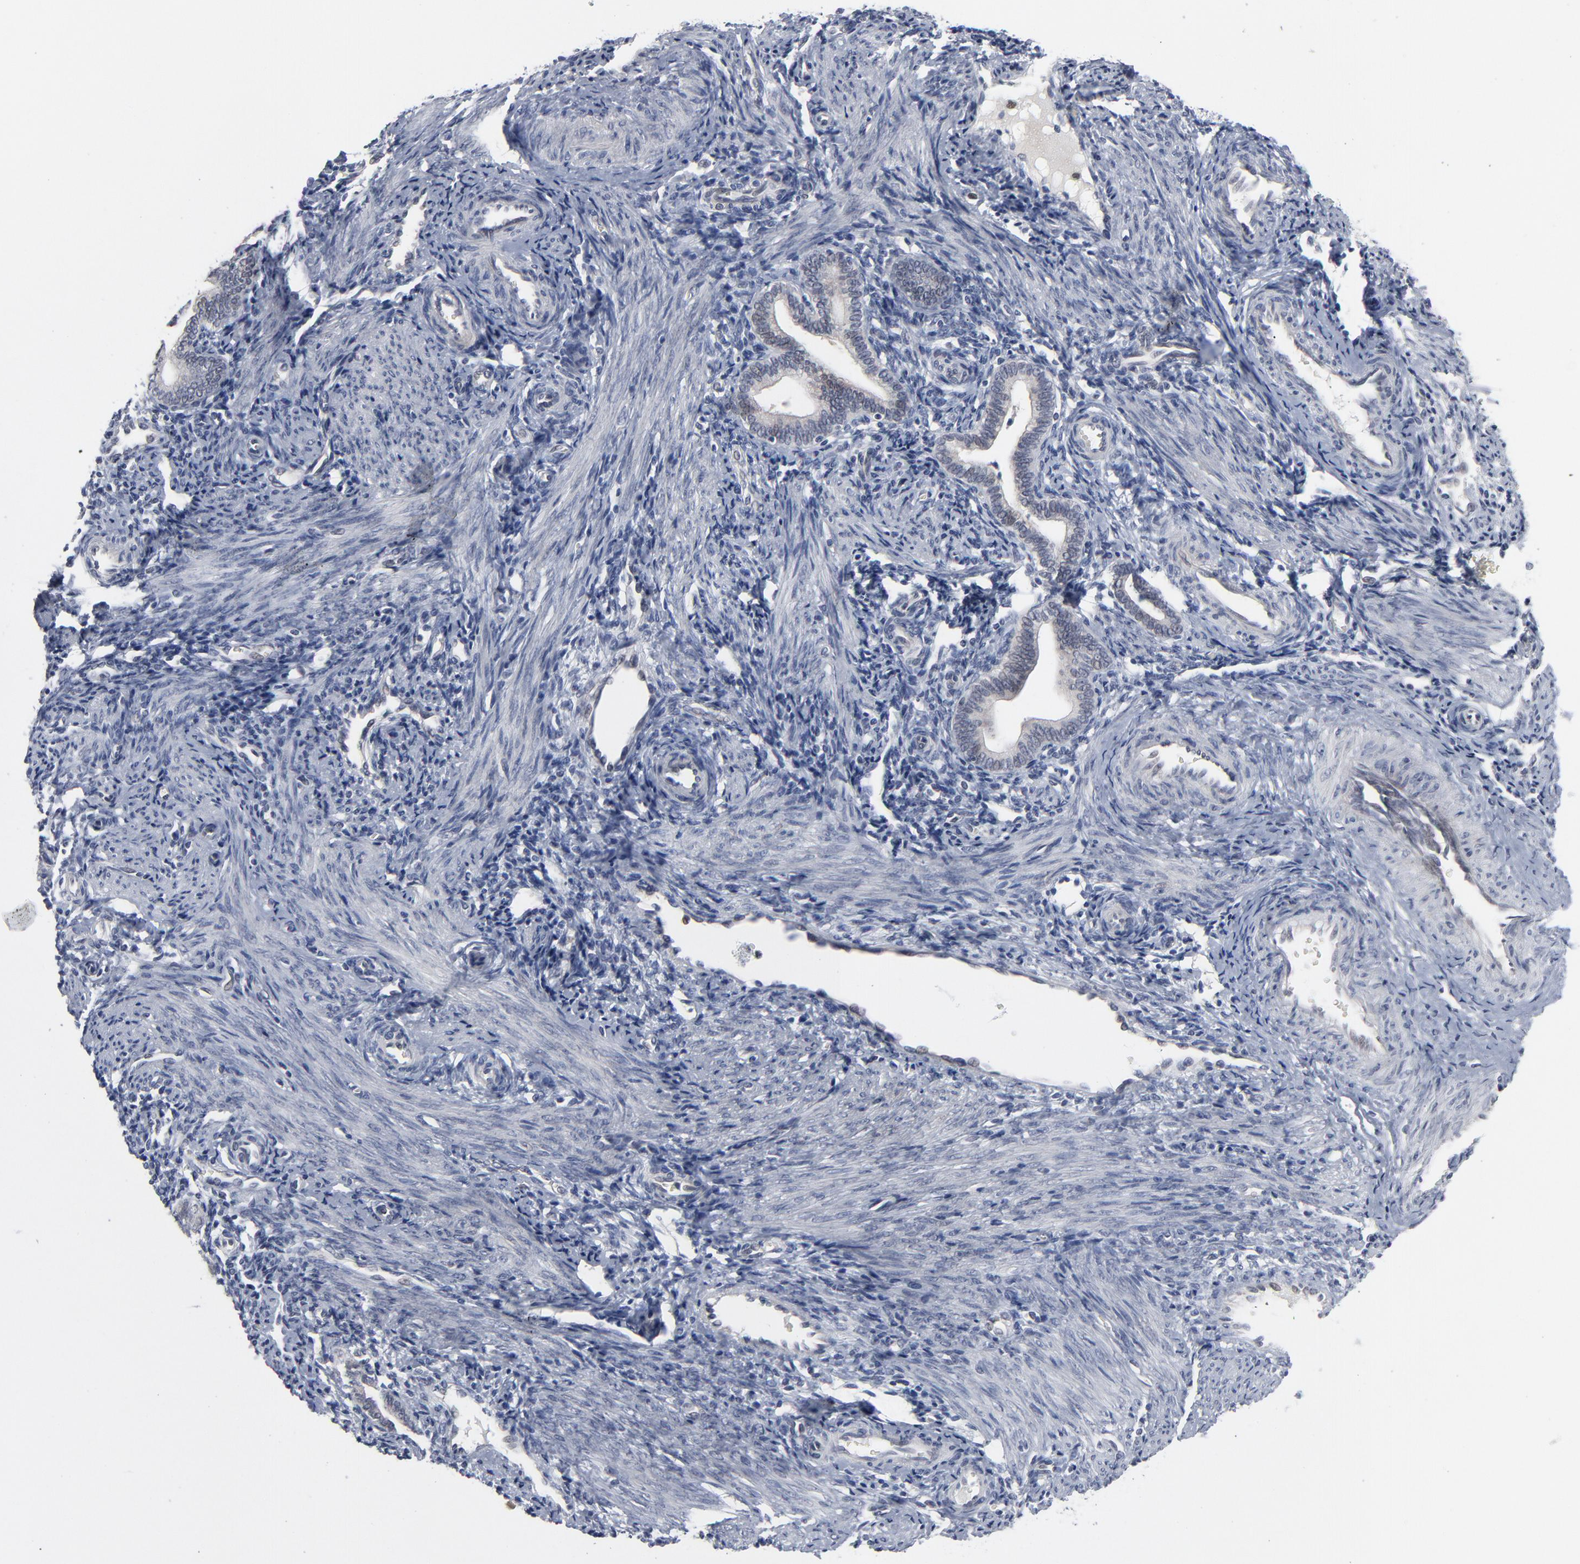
{"staining": {"intensity": "negative", "quantity": "none", "location": "none"}, "tissue": "endometrium", "cell_type": "Cells in endometrial stroma", "image_type": "normal", "snomed": [{"axis": "morphology", "description": "Normal tissue, NOS"}, {"axis": "topography", "description": "Uterus"}, {"axis": "topography", "description": "Endometrium"}], "caption": "Immunohistochemistry (IHC) histopathology image of normal human endometrium stained for a protein (brown), which reveals no staining in cells in endometrial stroma. The staining was performed using DAB (3,3'-diaminobenzidine) to visualize the protein expression in brown, while the nuclei were stained in blue with hematoxylin (Magnification: 20x).", "gene": "FOXN2", "patient": {"sex": "female", "age": 33}}